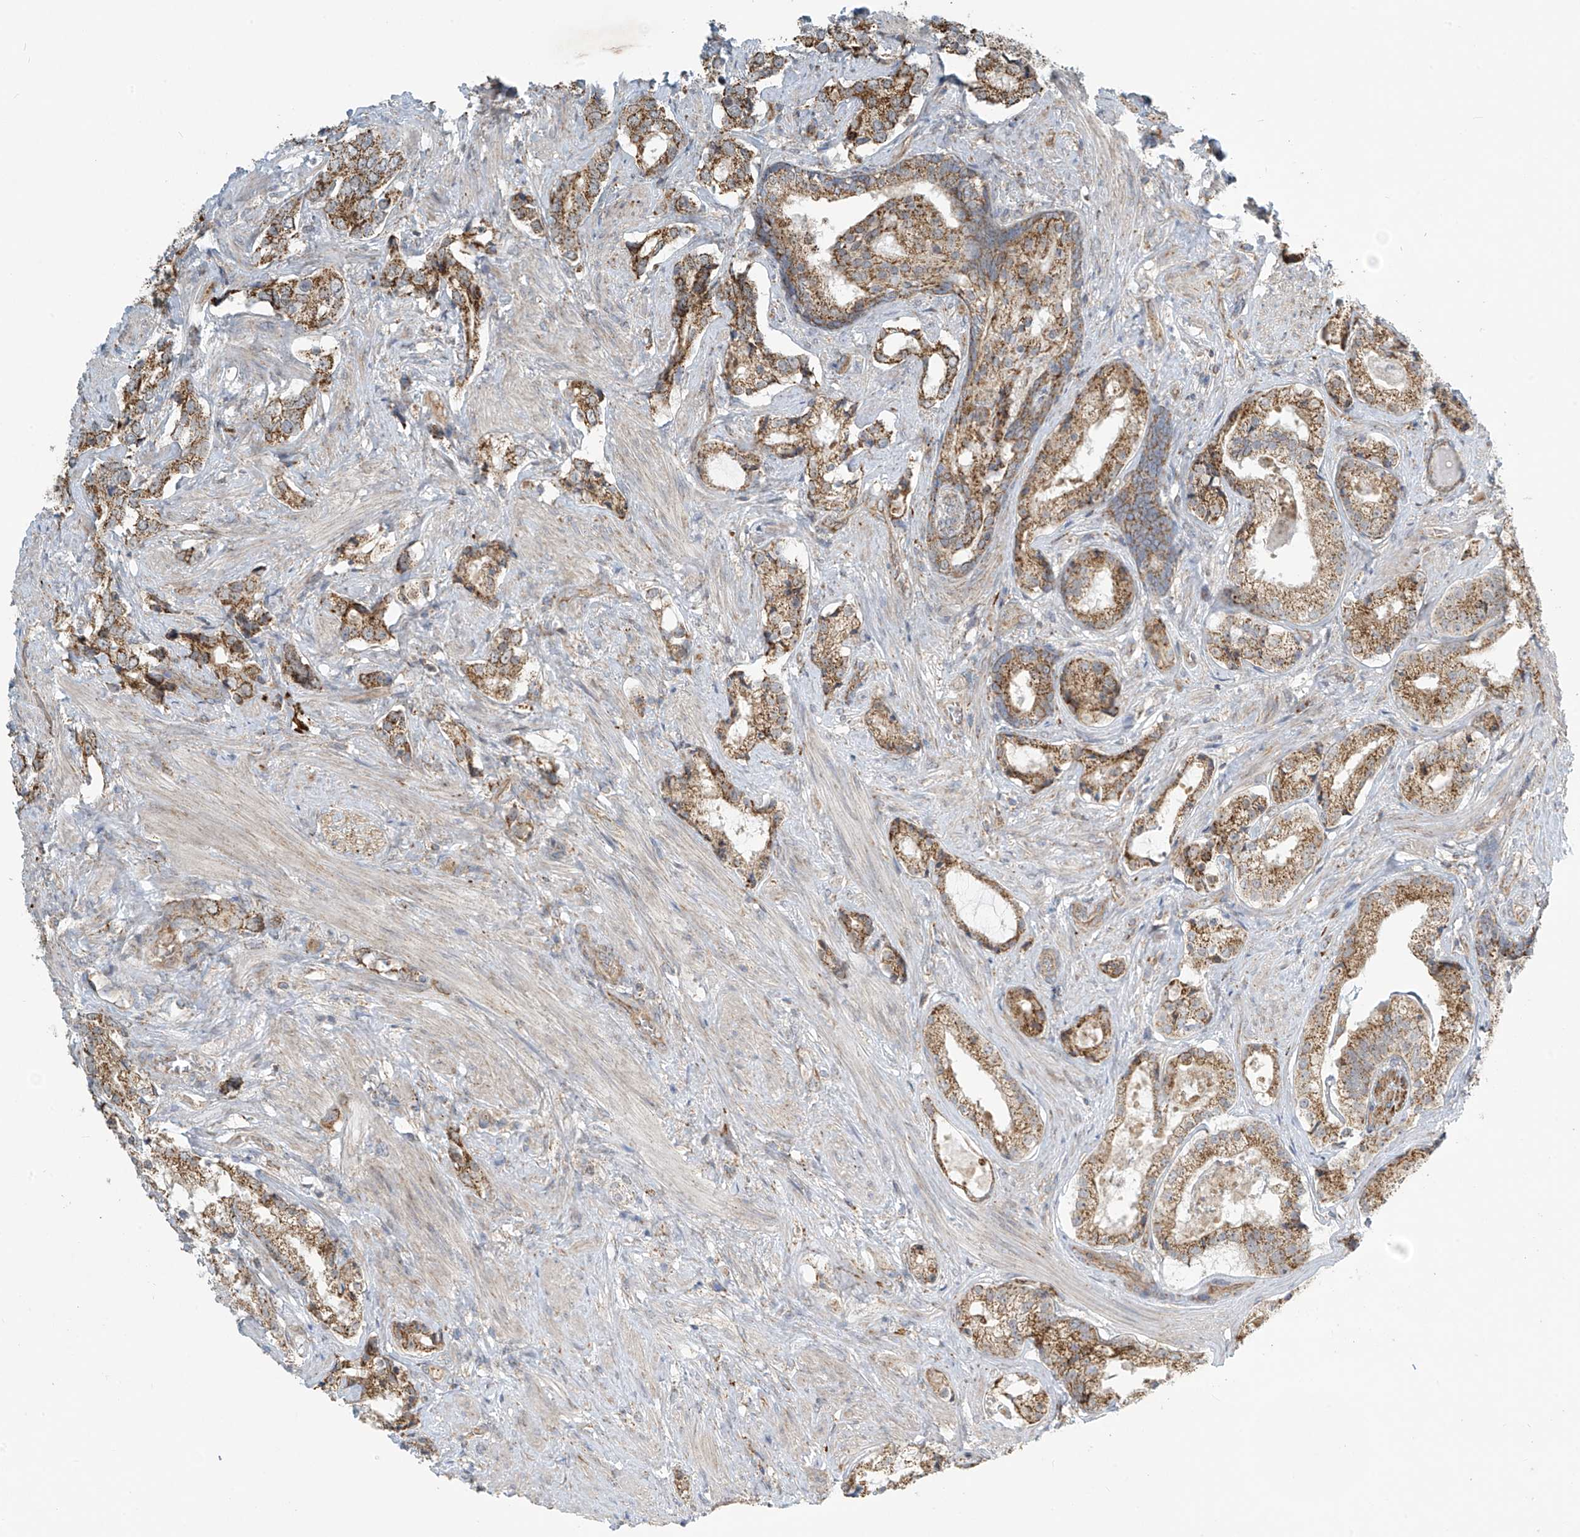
{"staining": {"intensity": "moderate", "quantity": ">75%", "location": "cytoplasmic/membranous"}, "tissue": "prostate cancer", "cell_type": "Tumor cells", "image_type": "cancer", "snomed": [{"axis": "morphology", "description": "Adenocarcinoma, High grade"}, {"axis": "topography", "description": "Prostate"}], "caption": "High-magnification brightfield microscopy of high-grade adenocarcinoma (prostate) stained with DAB (brown) and counterstained with hematoxylin (blue). tumor cells exhibit moderate cytoplasmic/membranous expression is appreciated in approximately>75% of cells. The staining is performed using DAB (3,3'-diaminobenzidine) brown chromogen to label protein expression. The nuclei are counter-stained blue using hematoxylin.", "gene": "METTL6", "patient": {"sex": "male", "age": 58}}